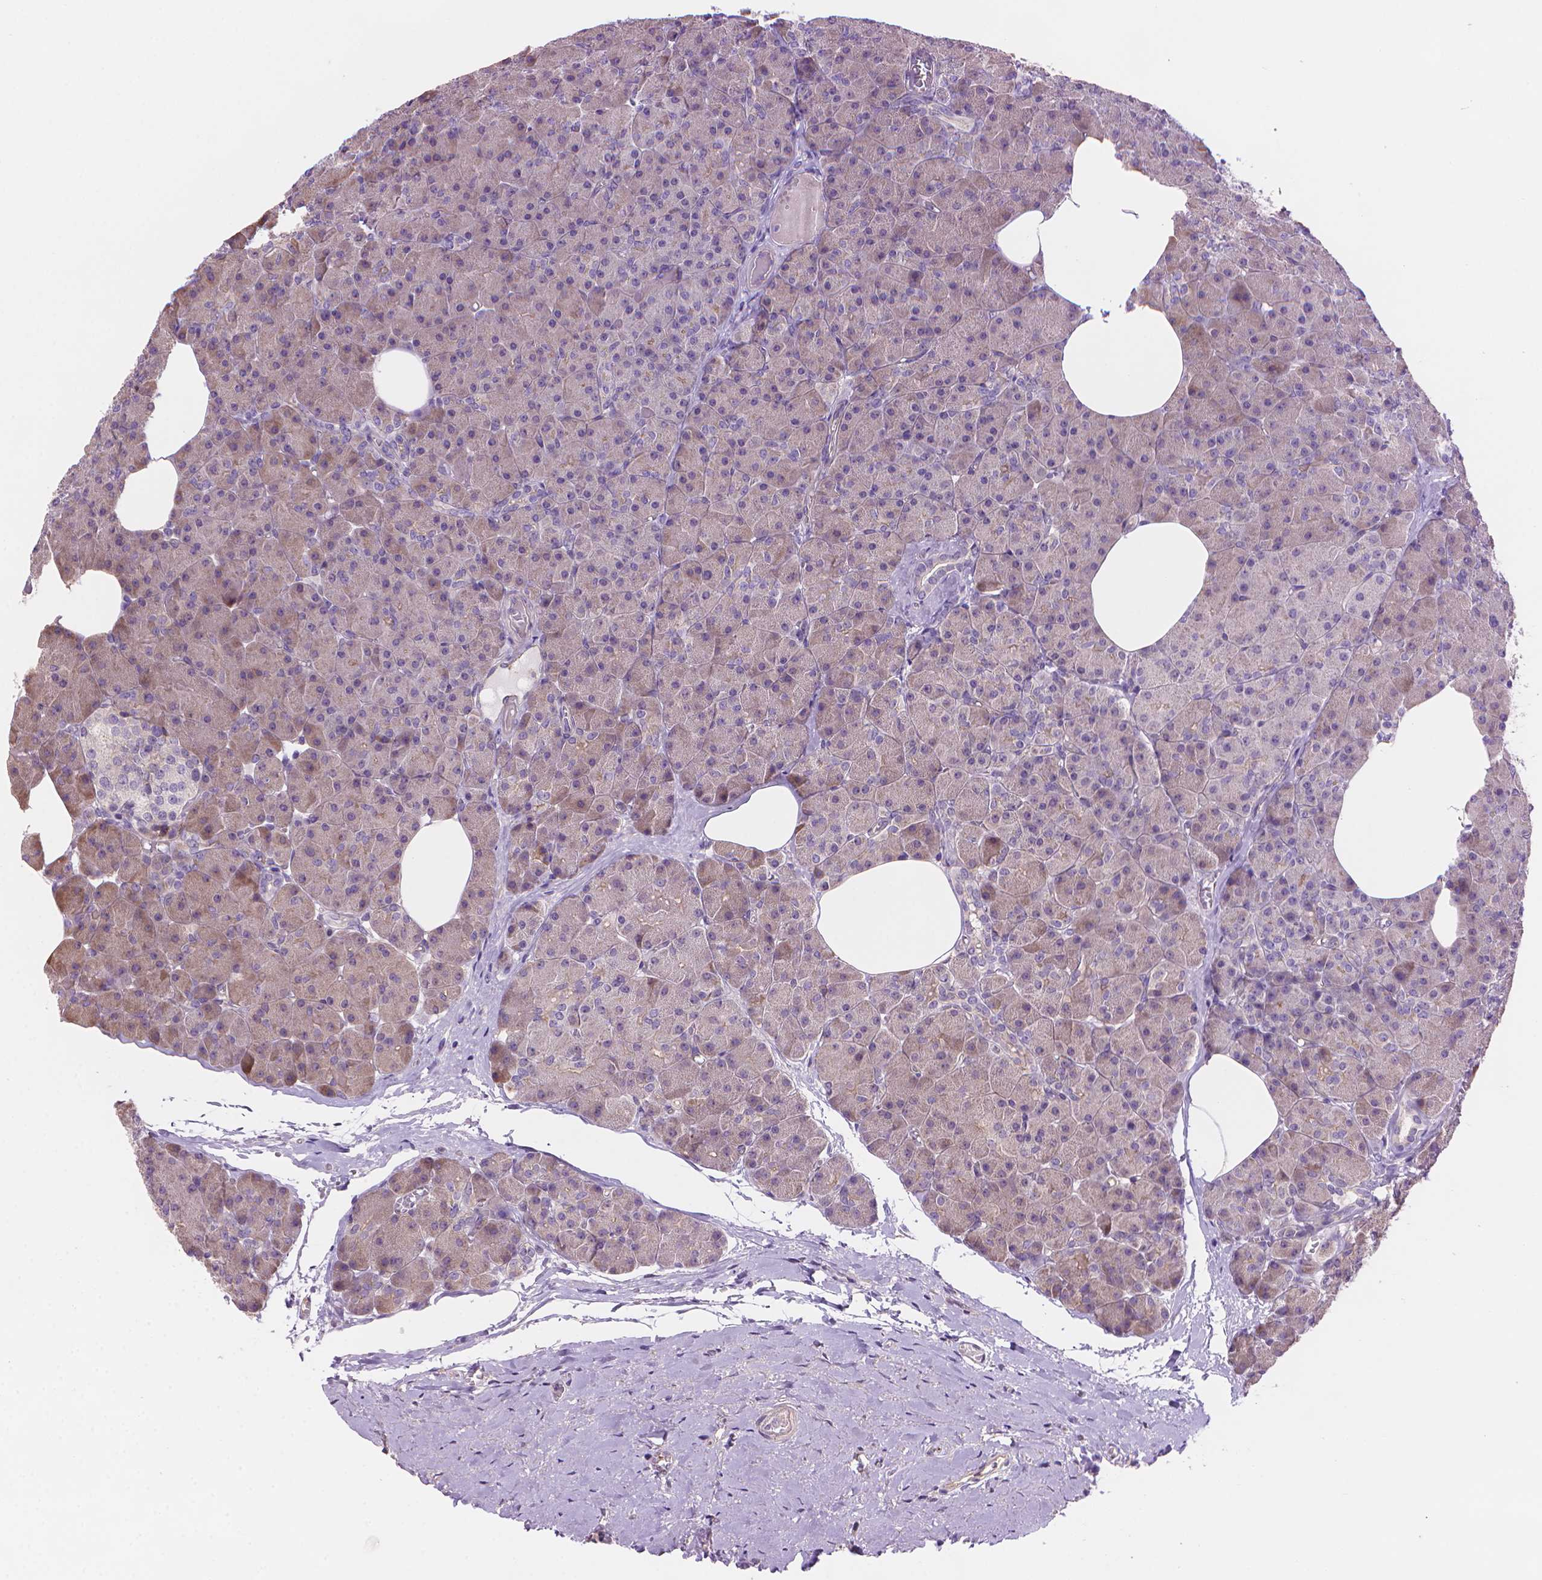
{"staining": {"intensity": "negative", "quantity": "none", "location": "none"}, "tissue": "pancreas", "cell_type": "Exocrine glandular cells", "image_type": "normal", "snomed": [{"axis": "morphology", "description": "Normal tissue, NOS"}, {"axis": "topography", "description": "Pancreas"}], "caption": "The micrograph shows no staining of exocrine glandular cells in benign pancreas. The staining is performed using DAB brown chromogen with nuclei counter-stained in using hematoxylin.", "gene": "AMMECR1L", "patient": {"sex": "female", "age": 45}}